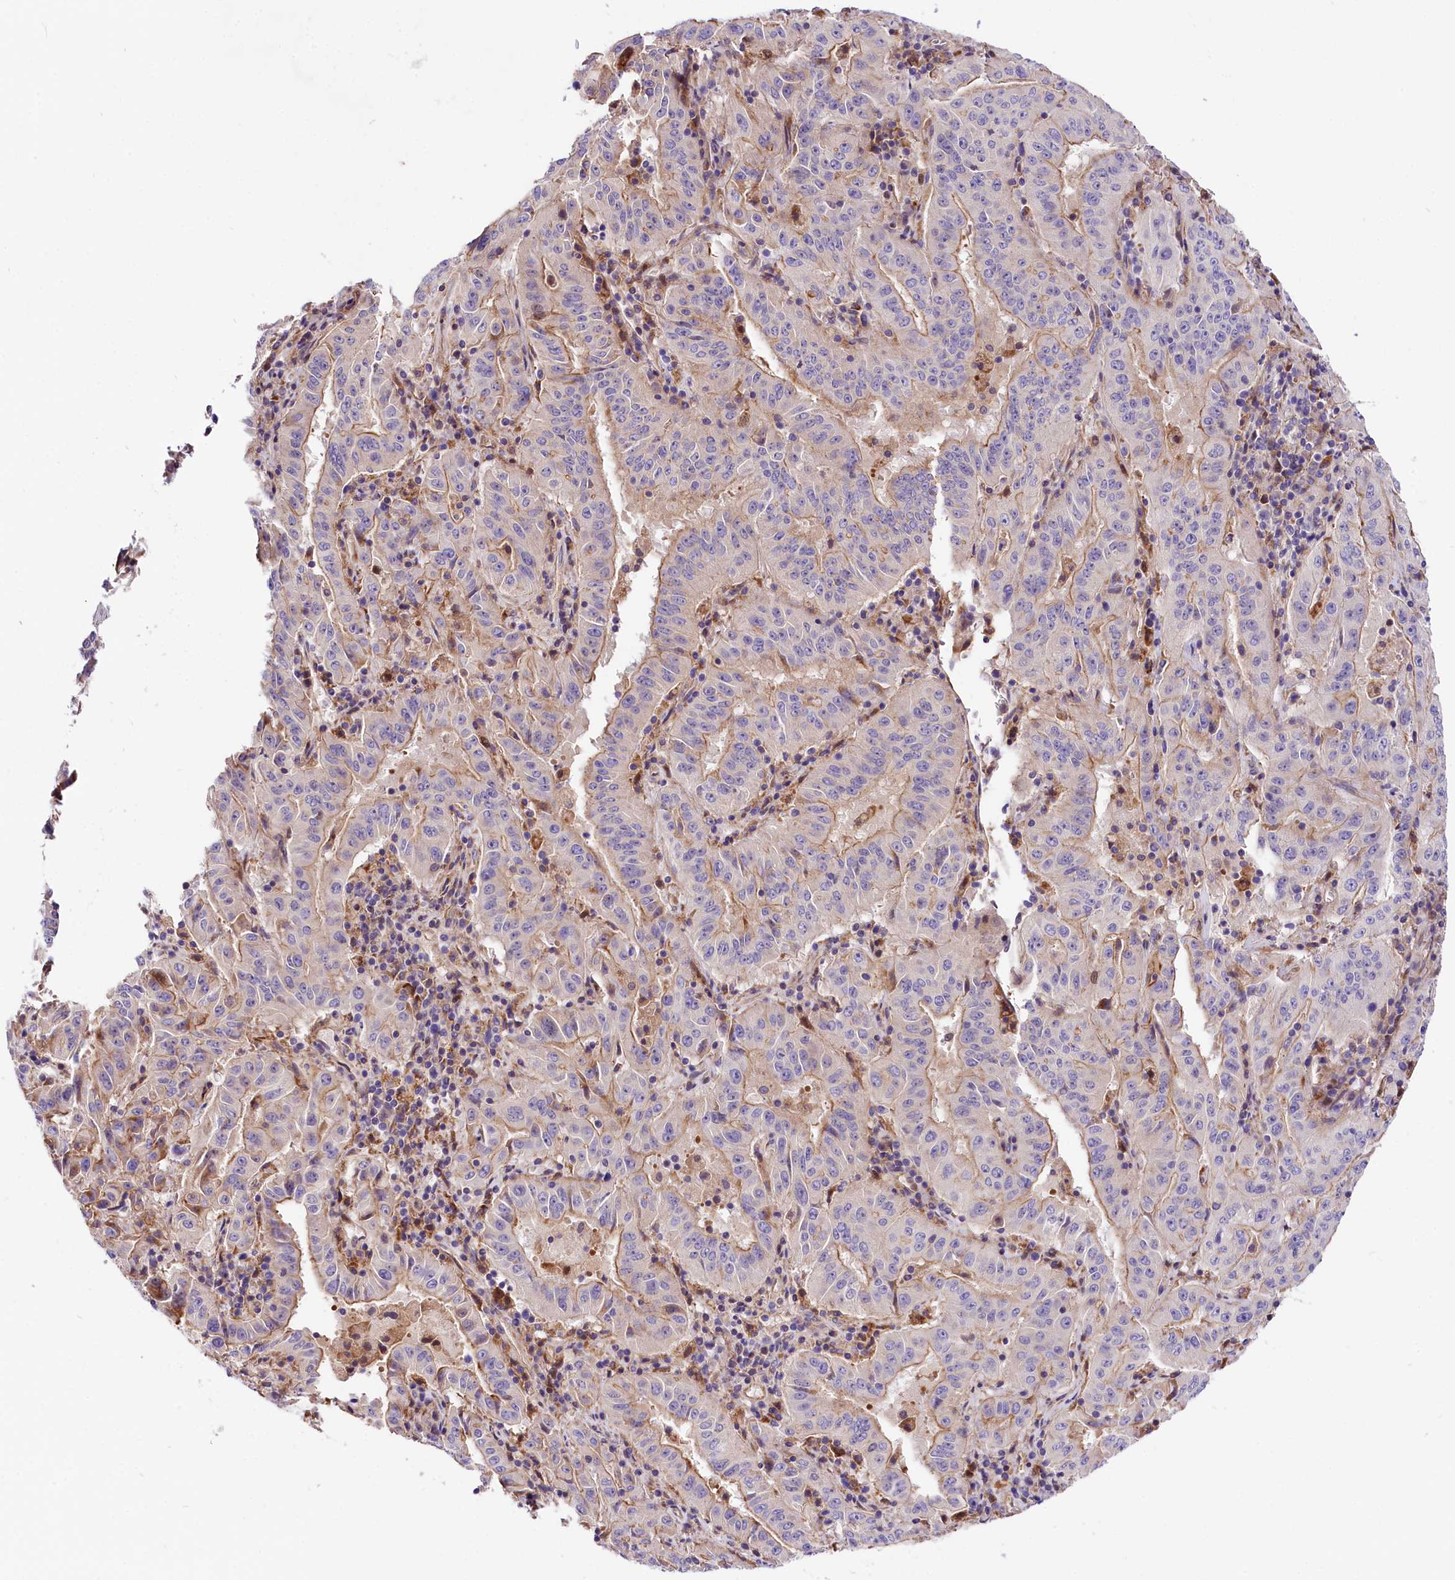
{"staining": {"intensity": "weak", "quantity": "25%-75%", "location": "cytoplasmic/membranous"}, "tissue": "pancreatic cancer", "cell_type": "Tumor cells", "image_type": "cancer", "snomed": [{"axis": "morphology", "description": "Adenocarcinoma, NOS"}, {"axis": "topography", "description": "Pancreas"}], "caption": "Protein positivity by immunohistochemistry exhibits weak cytoplasmic/membranous staining in approximately 25%-75% of tumor cells in pancreatic cancer.", "gene": "ARMC6", "patient": {"sex": "male", "age": 63}}